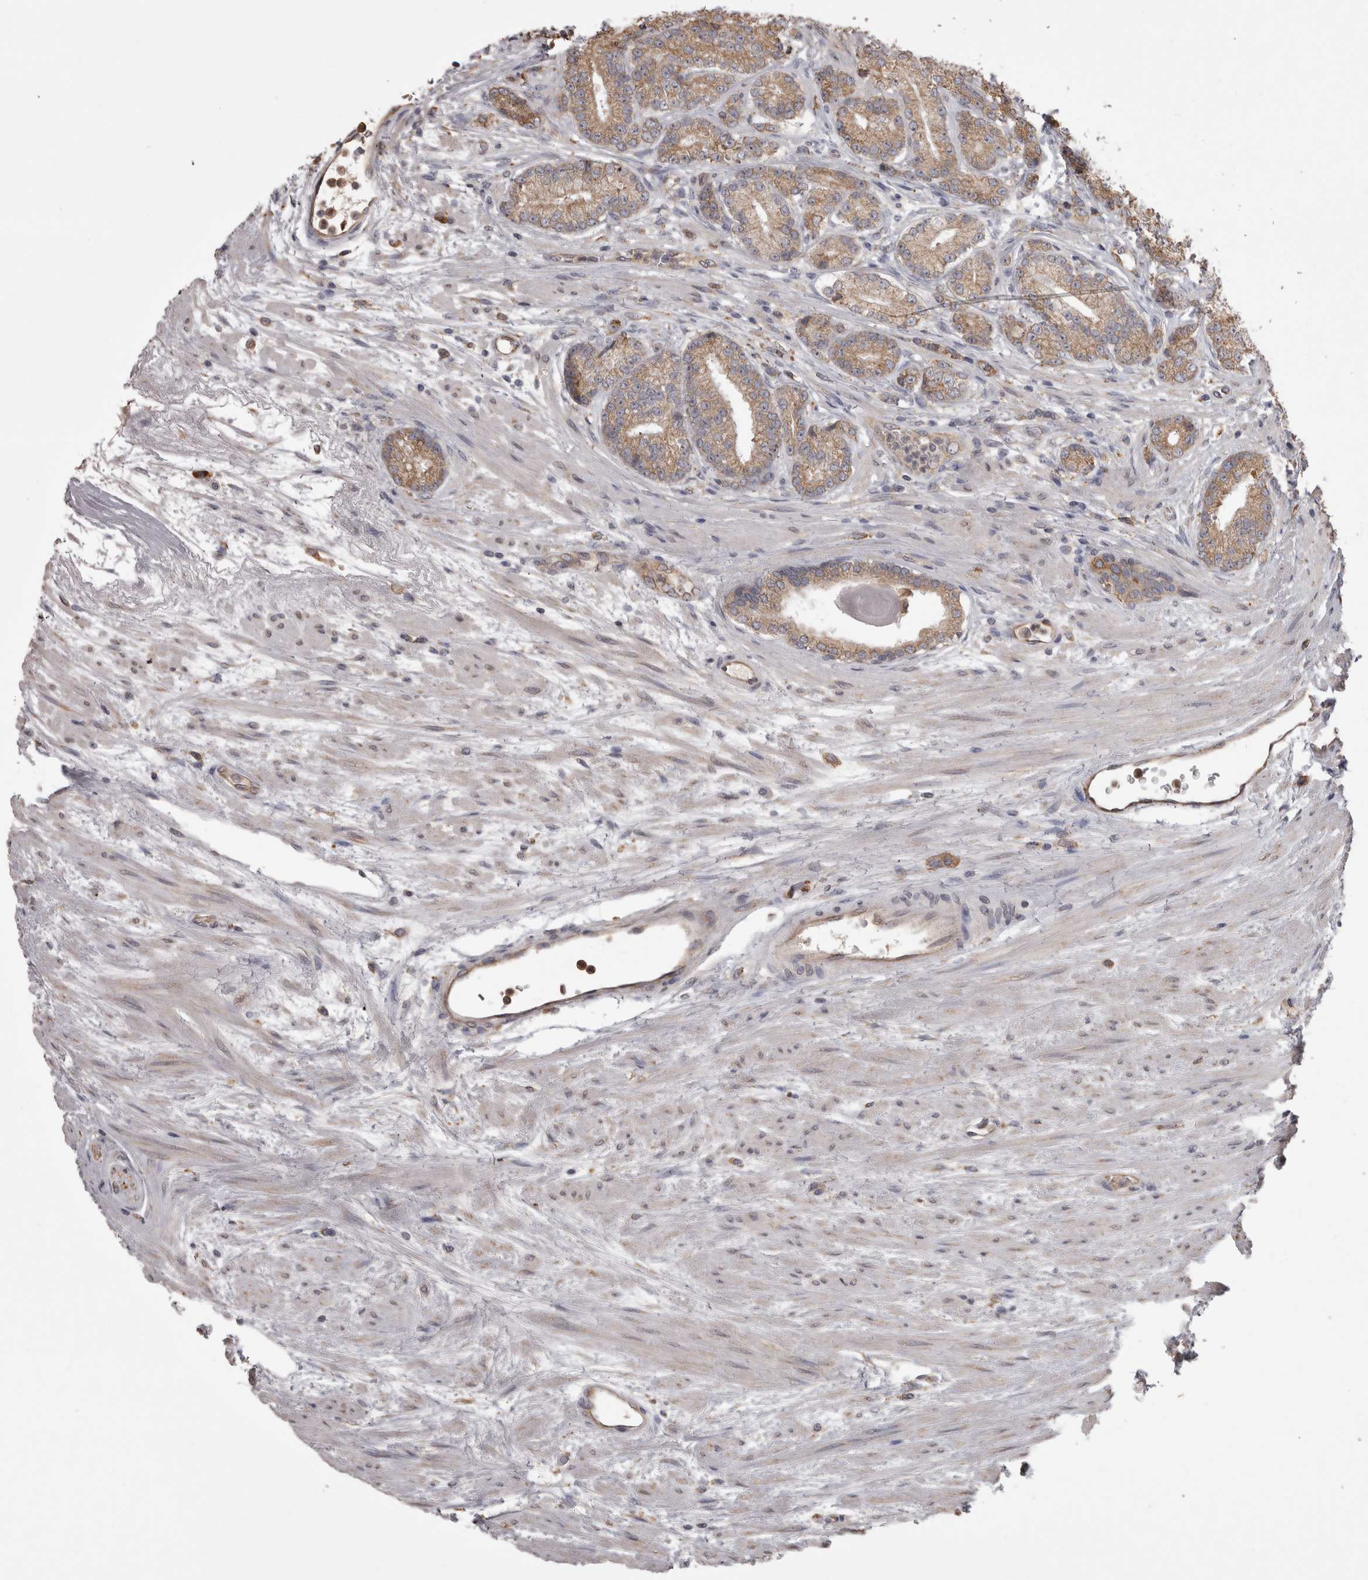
{"staining": {"intensity": "weak", "quantity": ">75%", "location": "cytoplasmic/membranous"}, "tissue": "prostate cancer", "cell_type": "Tumor cells", "image_type": "cancer", "snomed": [{"axis": "morphology", "description": "Adenocarcinoma, High grade"}, {"axis": "topography", "description": "Prostate"}], "caption": "Prostate cancer stained with DAB IHC exhibits low levels of weak cytoplasmic/membranous positivity in approximately >75% of tumor cells.", "gene": "PON2", "patient": {"sex": "male", "age": 61}}